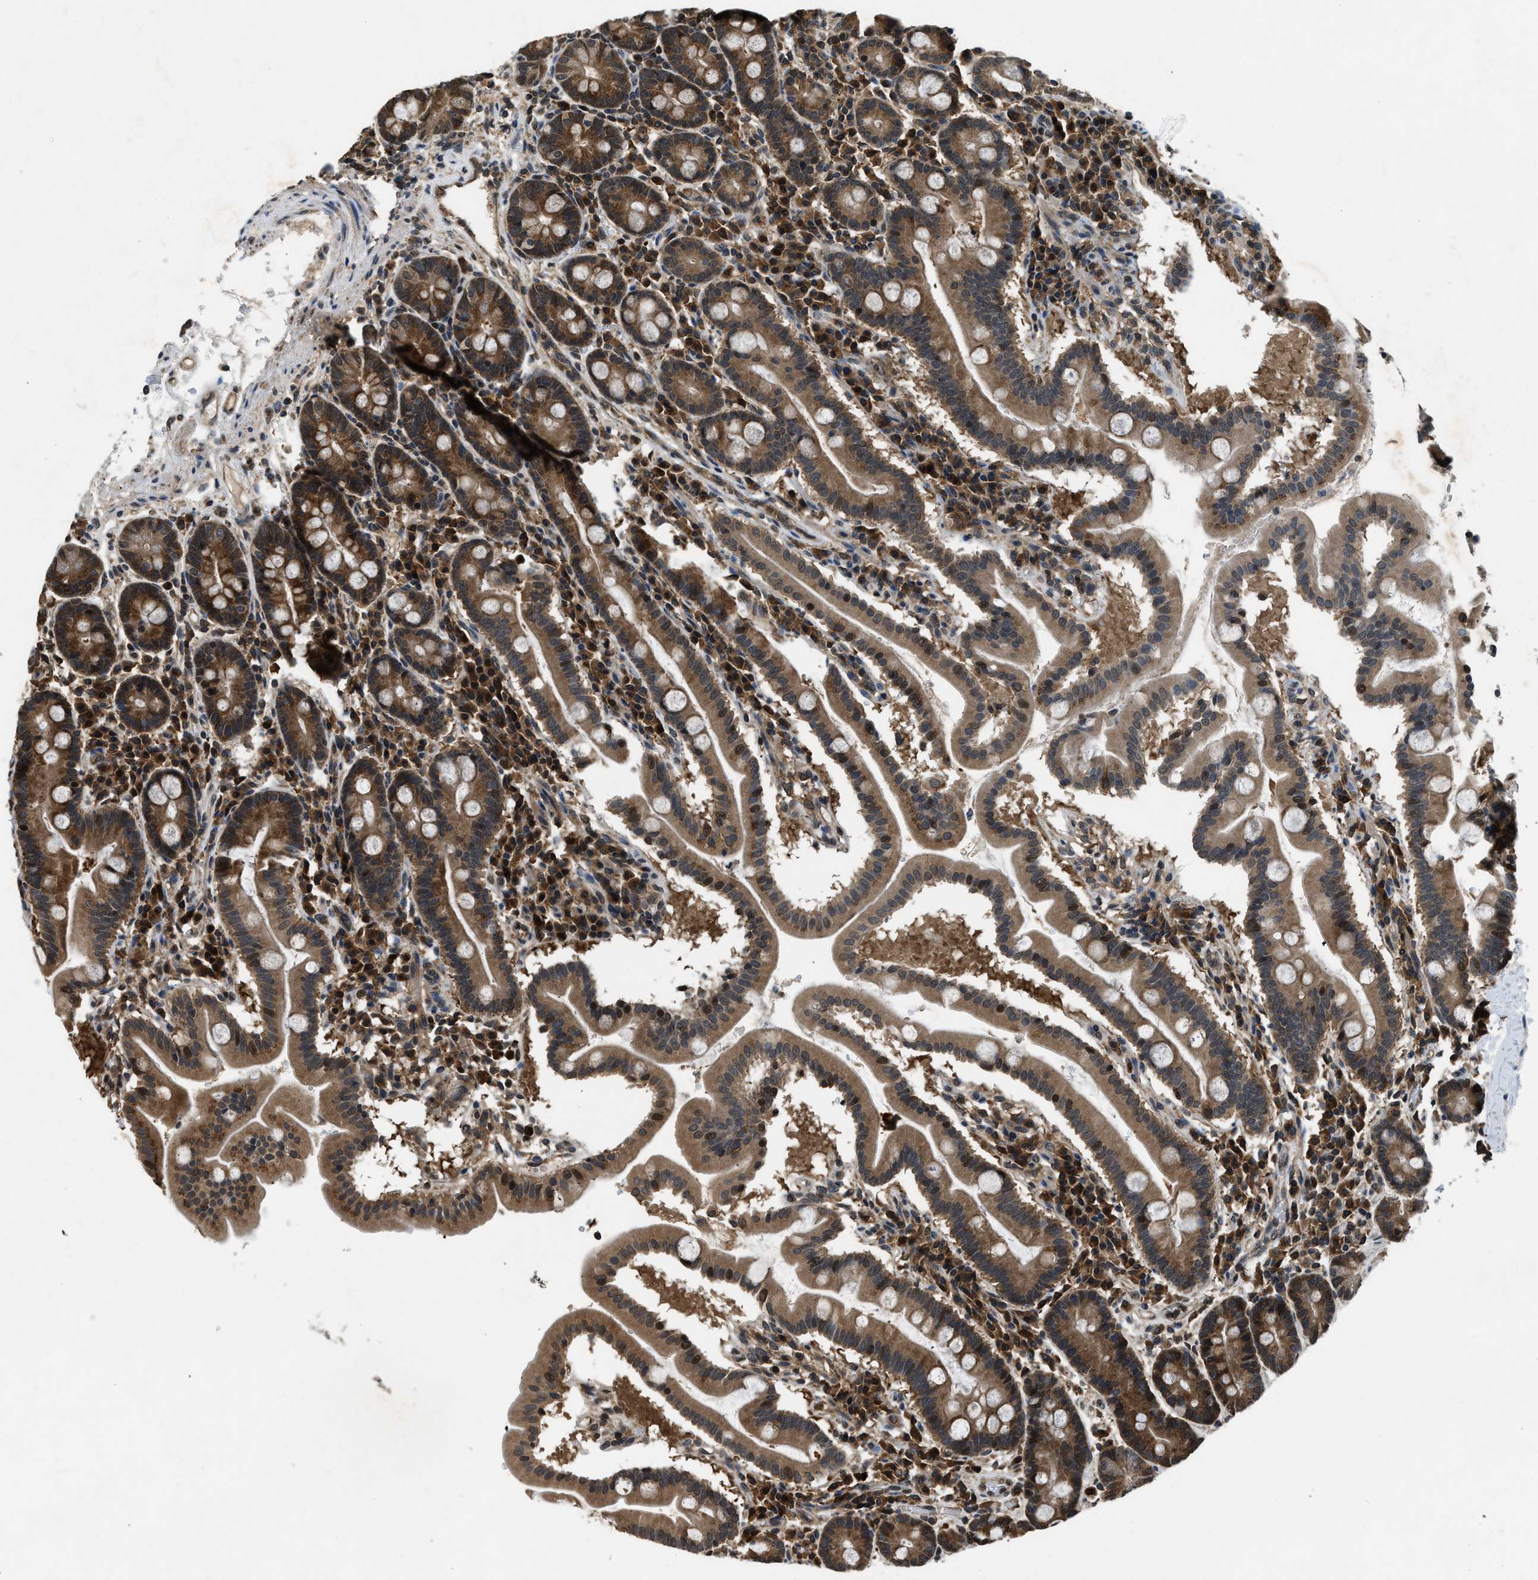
{"staining": {"intensity": "moderate", "quantity": ">75%", "location": "cytoplasmic/membranous"}, "tissue": "duodenum", "cell_type": "Glandular cells", "image_type": "normal", "snomed": [{"axis": "morphology", "description": "Normal tissue, NOS"}, {"axis": "topography", "description": "Duodenum"}], "caption": "Human duodenum stained for a protein (brown) reveals moderate cytoplasmic/membranous positive staining in about >75% of glandular cells.", "gene": "RPS6KB1", "patient": {"sex": "male", "age": 50}}